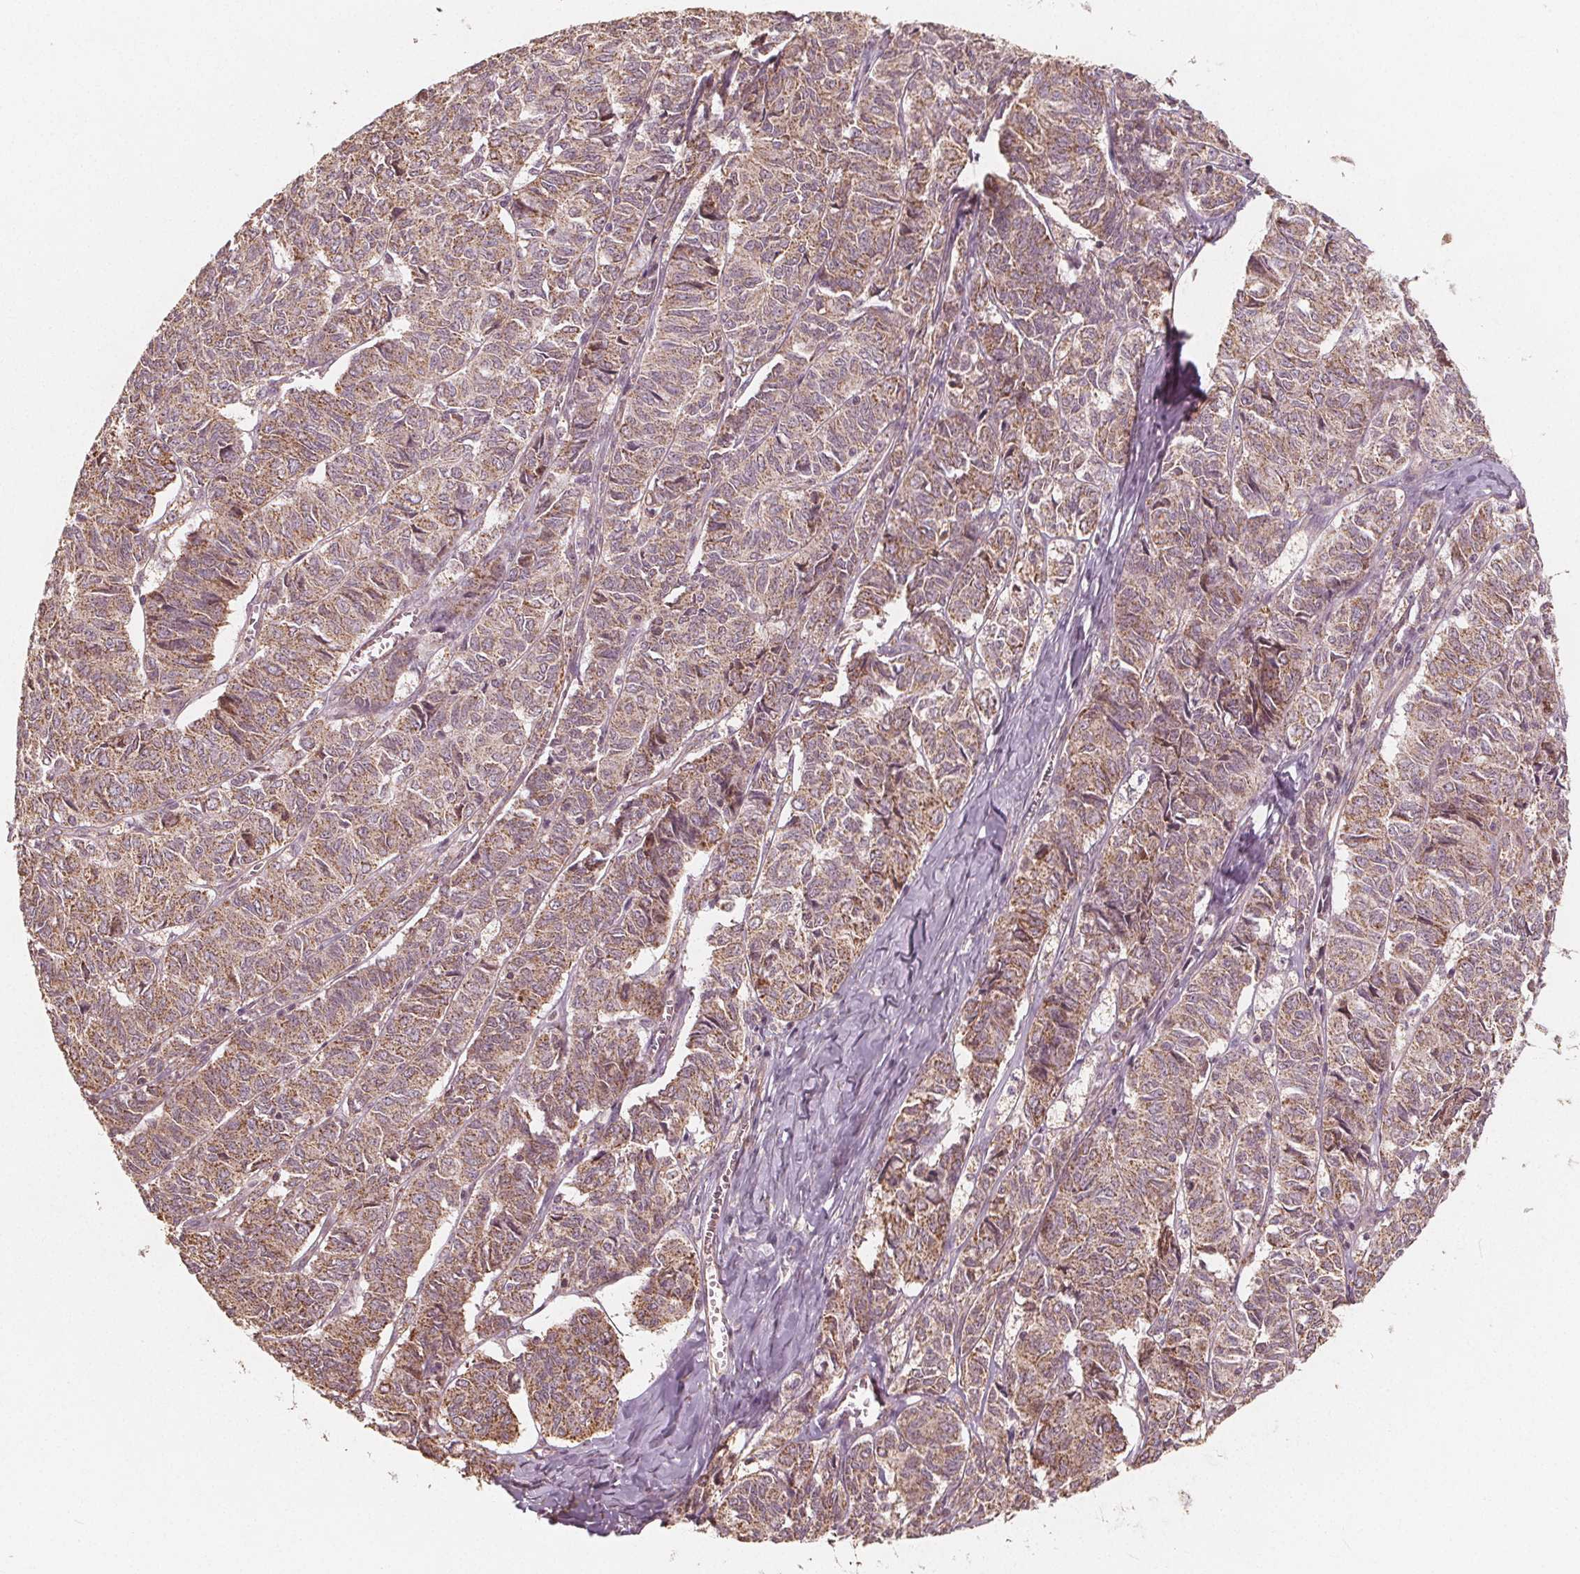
{"staining": {"intensity": "moderate", "quantity": ">75%", "location": "cytoplasmic/membranous"}, "tissue": "ovarian cancer", "cell_type": "Tumor cells", "image_type": "cancer", "snomed": [{"axis": "morphology", "description": "Carcinoma, endometroid"}, {"axis": "topography", "description": "Ovary"}], "caption": "This is an image of immunohistochemistry (IHC) staining of ovarian cancer (endometroid carcinoma), which shows moderate positivity in the cytoplasmic/membranous of tumor cells.", "gene": "PEX26", "patient": {"sex": "female", "age": 80}}